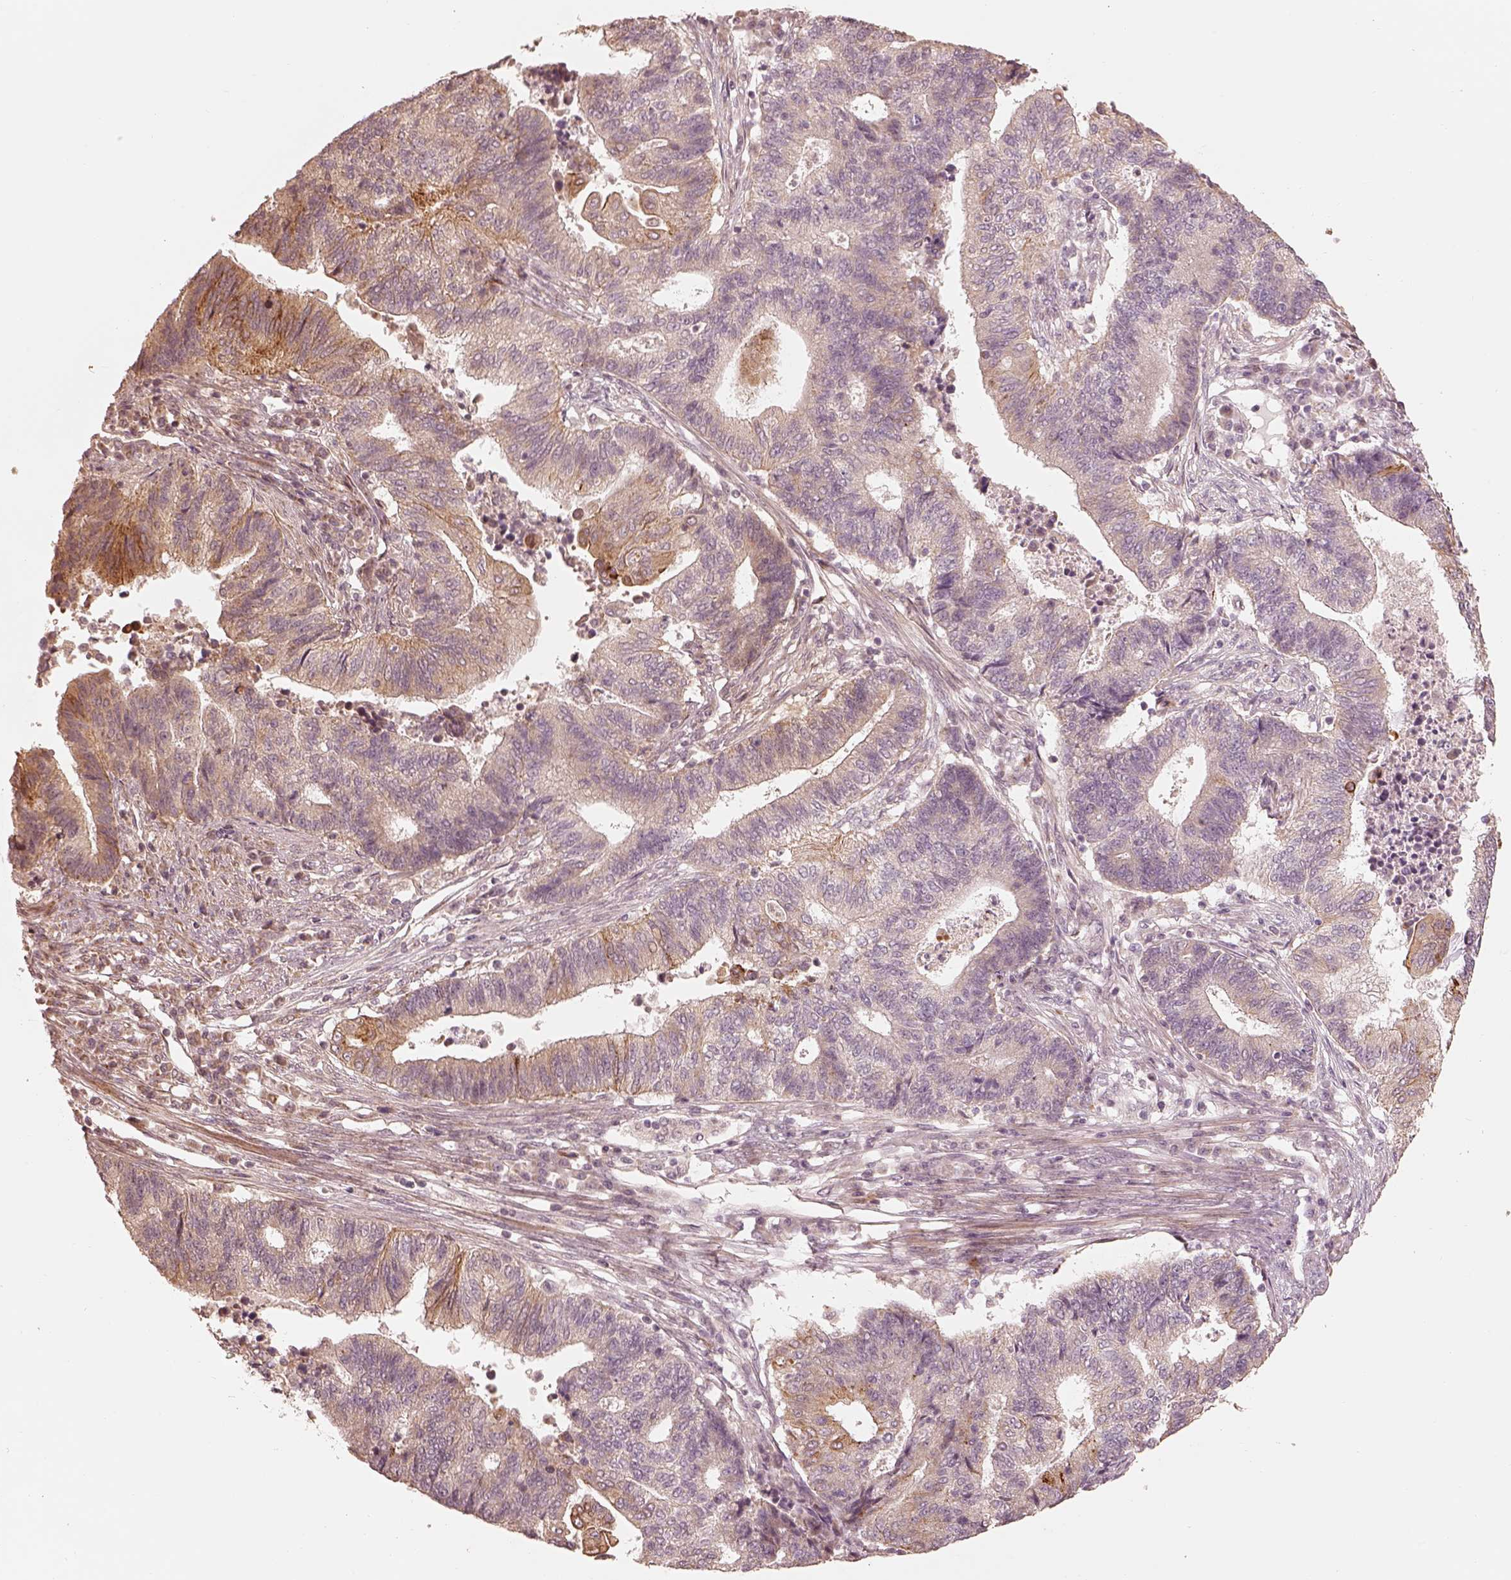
{"staining": {"intensity": "moderate", "quantity": "<25%", "location": "cytoplasmic/membranous"}, "tissue": "endometrial cancer", "cell_type": "Tumor cells", "image_type": "cancer", "snomed": [{"axis": "morphology", "description": "Adenocarcinoma, NOS"}, {"axis": "topography", "description": "Uterus"}, {"axis": "topography", "description": "Endometrium"}], "caption": "Immunohistochemistry (DAB (3,3'-diaminobenzidine)) staining of endometrial adenocarcinoma reveals moderate cytoplasmic/membranous protein staining in about <25% of tumor cells.", "gene": "SLC25A46", "patient": {"sex": "female", "age": 54}}